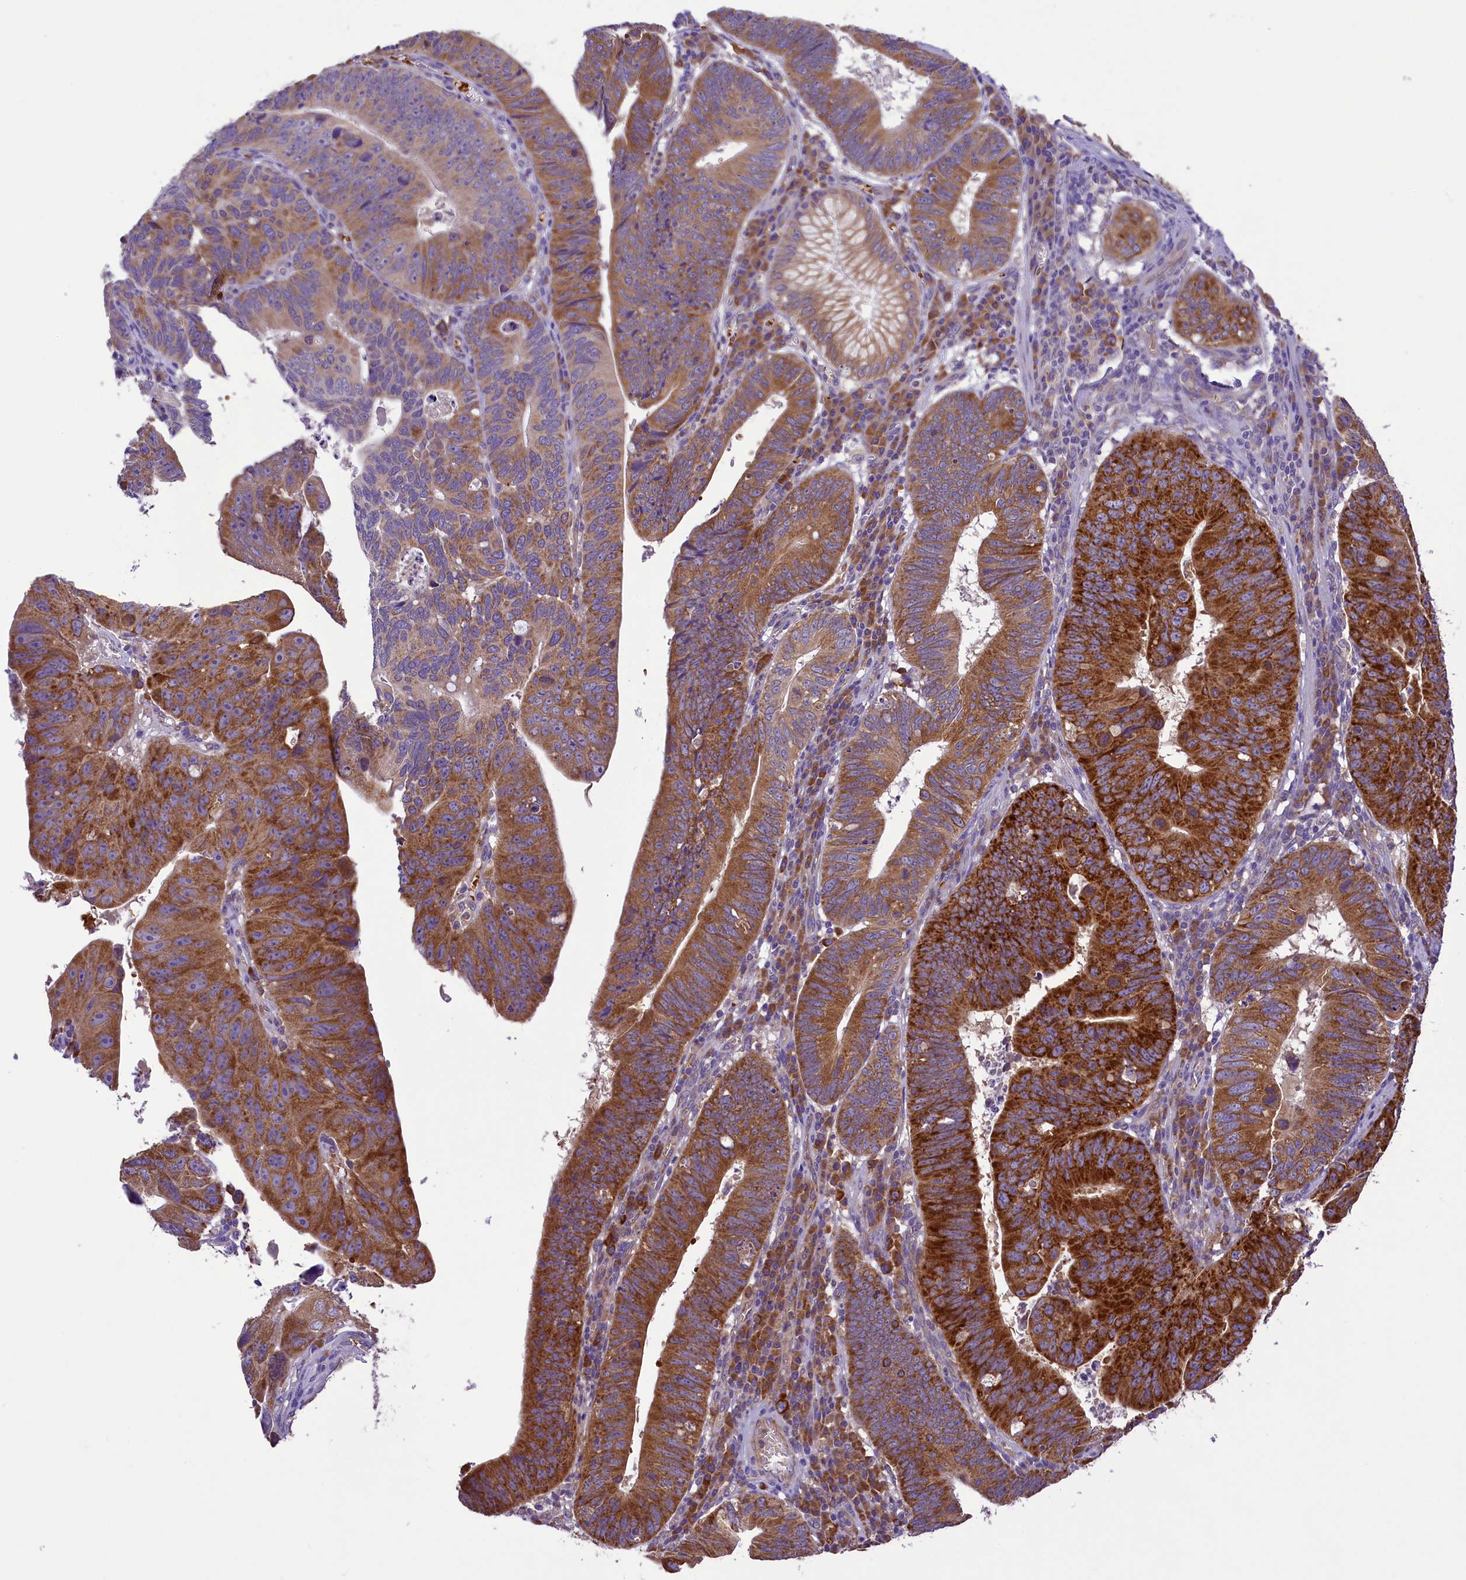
{"staining": {"intensity": "strong", "quantity": "25%-75%", "location": "cytoplasmic/membranous"}, "tissue": "stomach cancer", "cell_type": "Tumor cells", "image_type": "cancer", "snomed": [{"axis": "morphology", "description": "Adenocarcinoma, NOS"}, {"axis": "topography", "description": "Stomach"}], "caption": "A high amount of strong cytoplasmic/membranous staining is seen in about 25%-75% of tumor cells in adenocarcinoma (stomach) tissue.", "gene": "LARP4", "patient": {"sex": "male", "age": 59}}